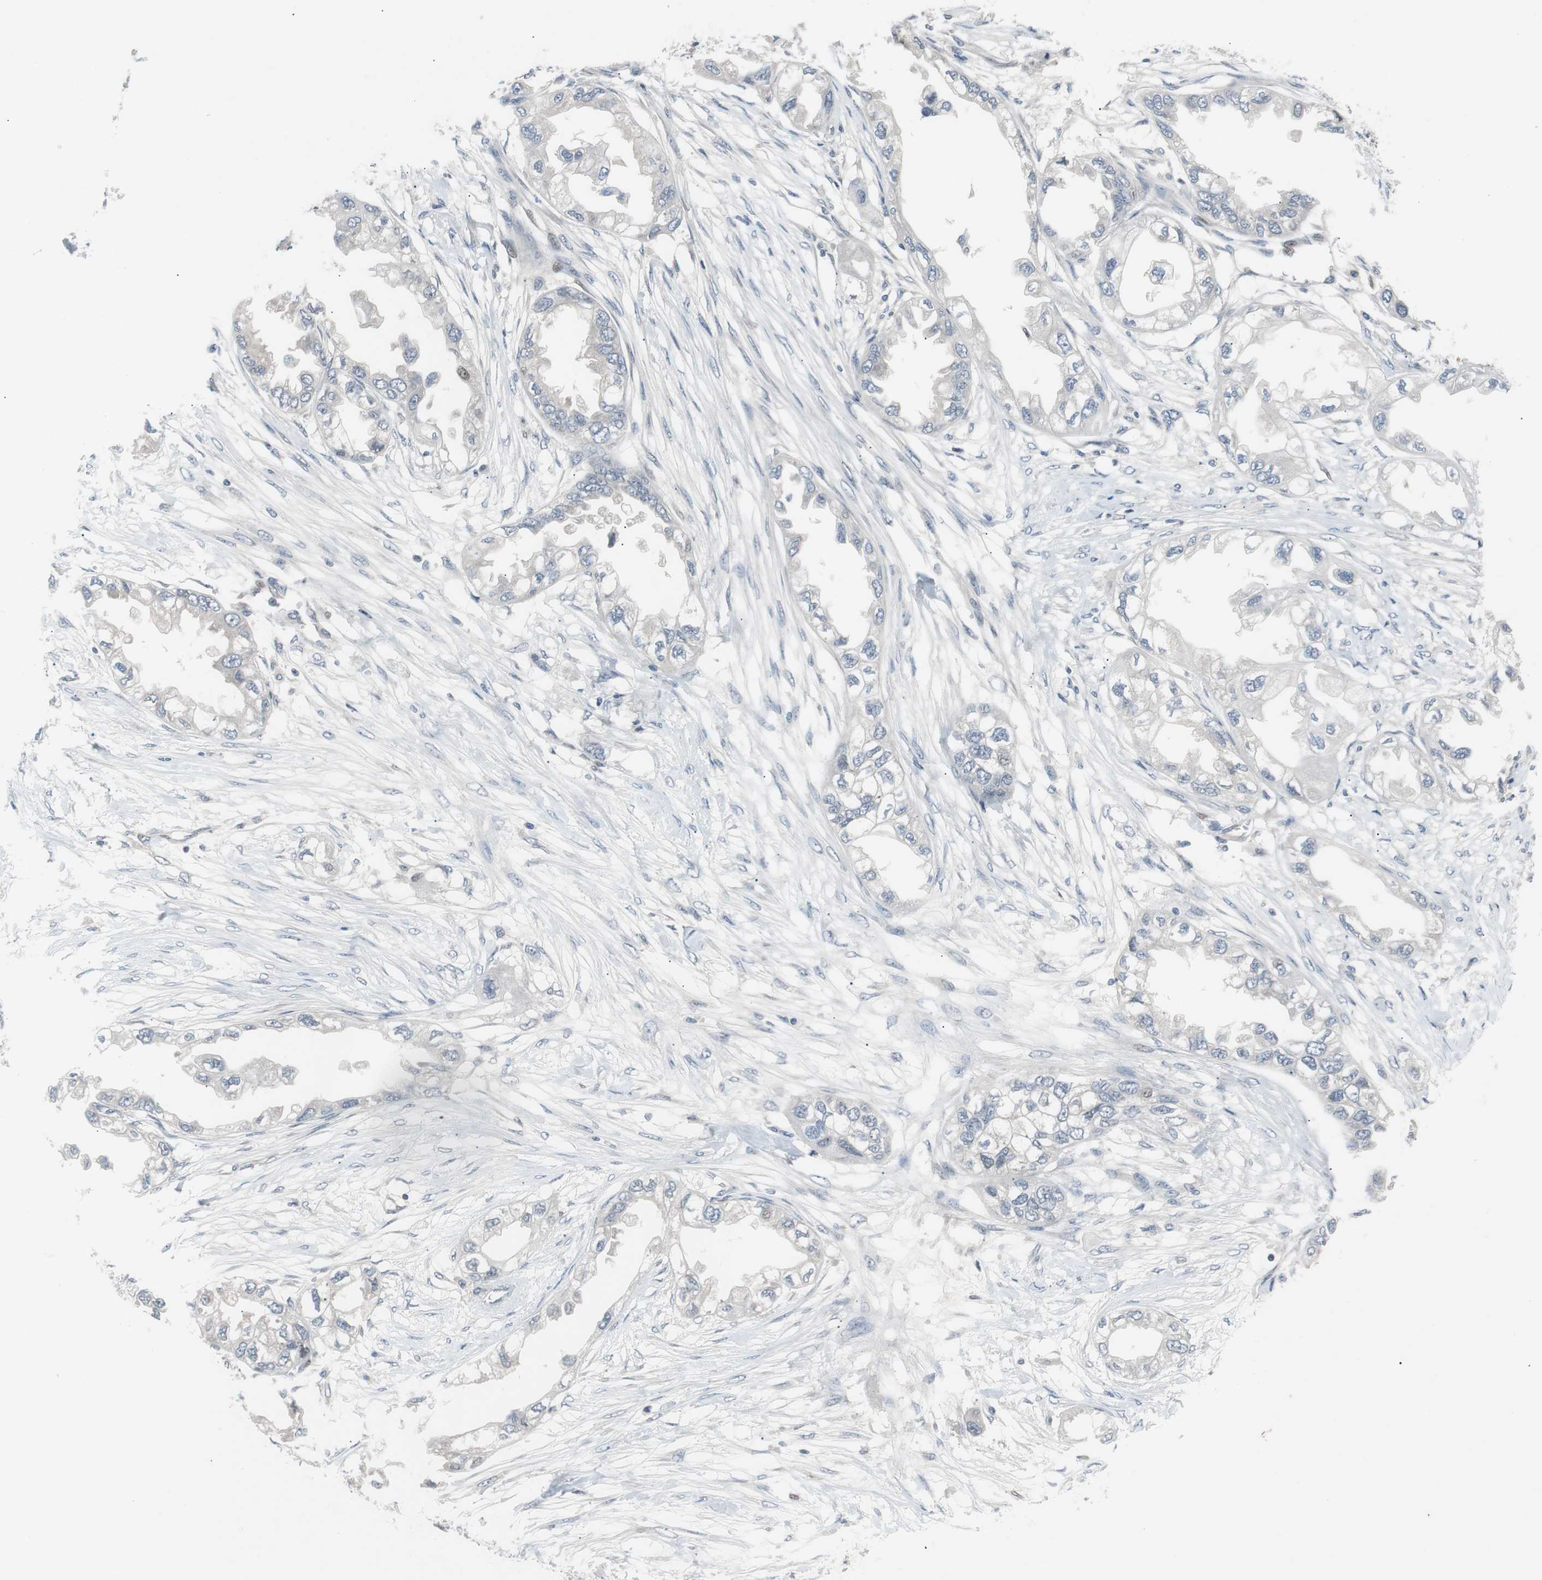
{"staining": {"intensity": "negative", "quantity": "none", "location": "none"}, "tissue": "endometrial cancer", "cell_type": "Tumor cells", "image_type": "cancer", "snomed": [{"axis": "morphology", "description": "Adenocarcinoma, NOS"}, {"axis": "topography", "description": "Endometrium"}], "caption": "There is no significant expression in tumor cells of endometrial cancer (adenocarcinoma). (DAB (3,3'-diaminobenzidine) IHC with hematoxylin counter stain).", "gene": "MAP2K4", "patient": {"sex": "female", "age": 67}}